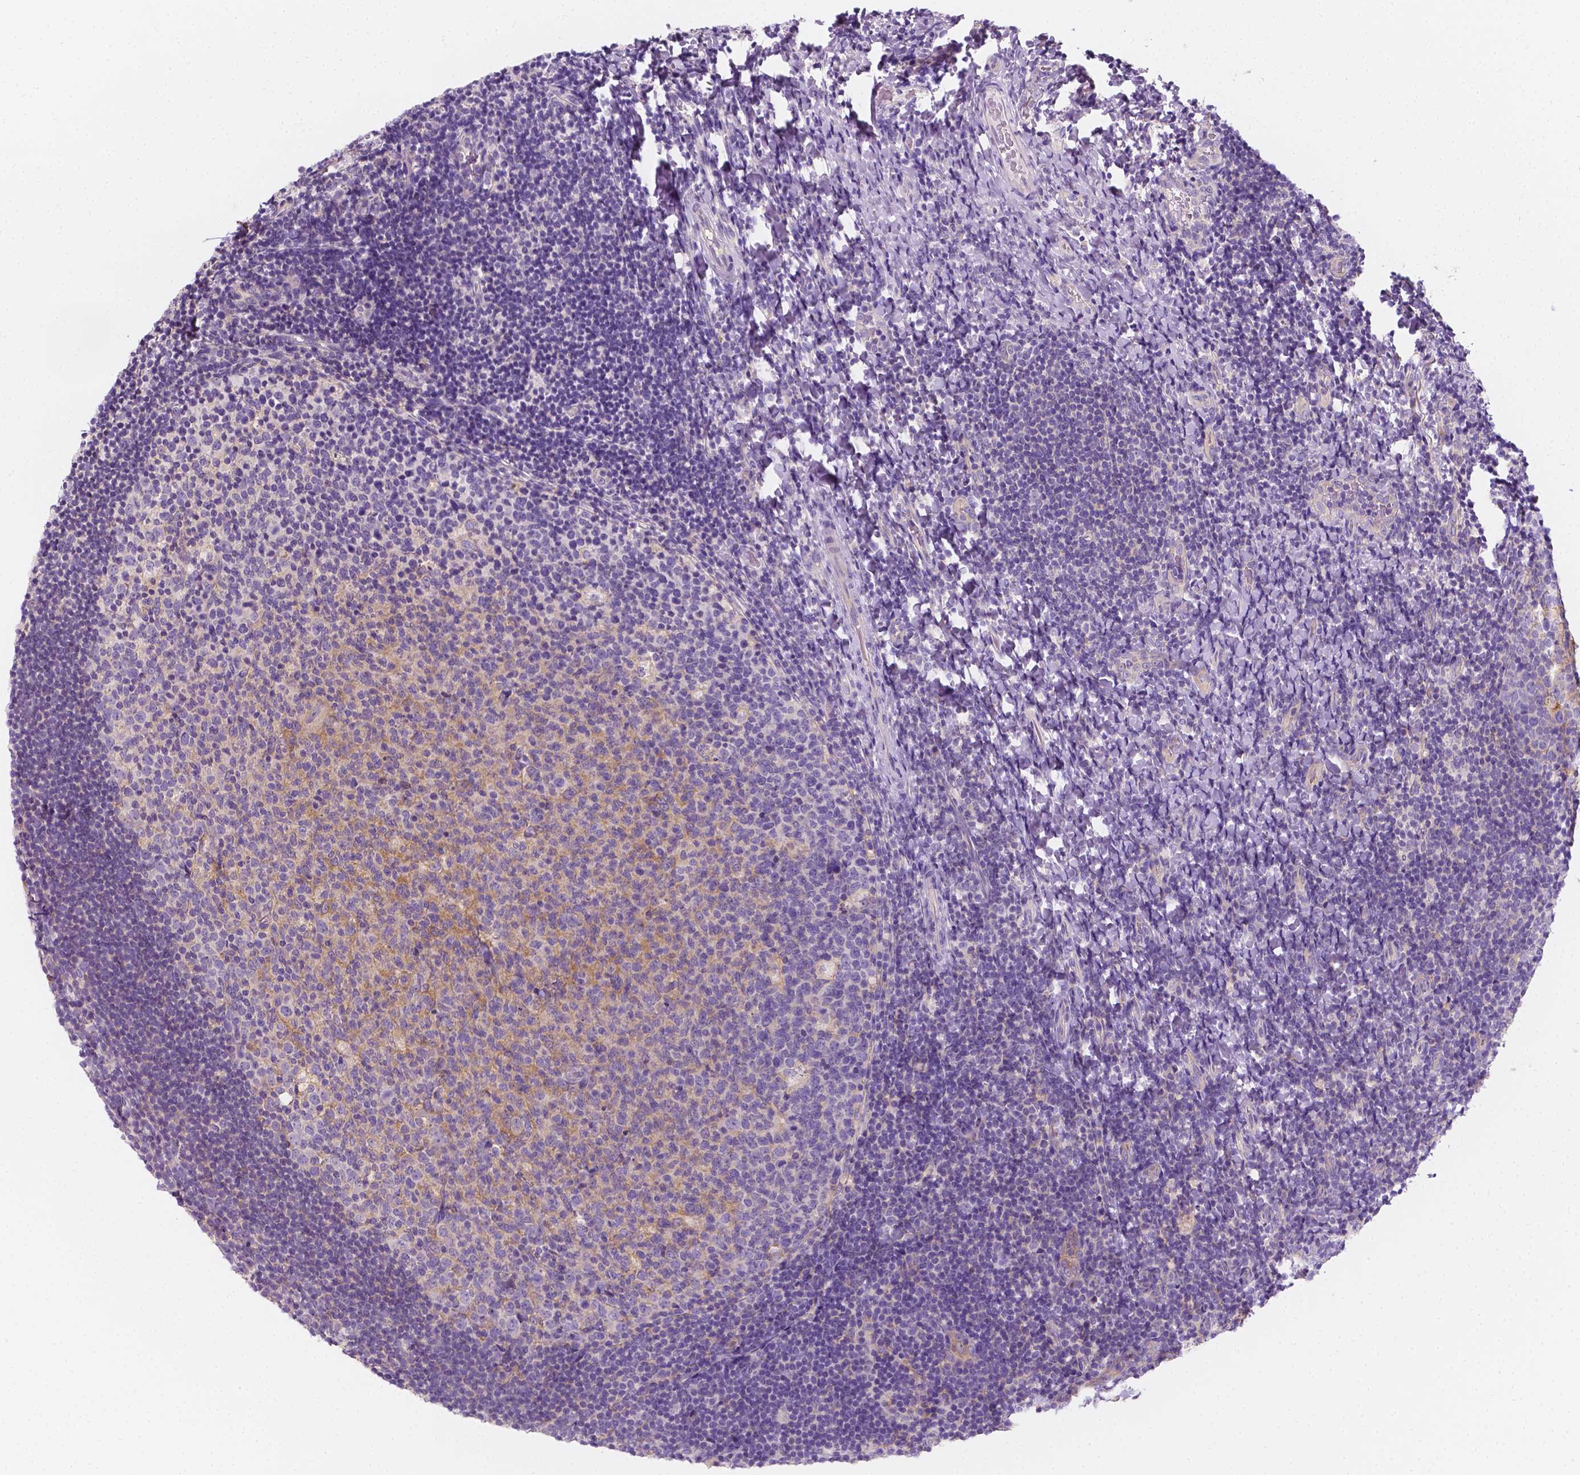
{"staining": {"intensity": "weak", "quantity": "25%-75%", "location": "cytoplasmic/membranous"}, "tissue": "tonsil", "cell_type": "Germinal center cells", "image_type": "normal", "snomed": [{"axis": "morphology", "description": "Normal tissue, NOS"}, {"axis": "topography", "description": "Tonsil"}], "caption": "IHC micrograph of normal tonsil: tonsil stained using IHC exhibits low levels of weak protein expression localized specifically in the cytoplasmic/membranous of germinal center cells, appearing as a cytoplasmic/membranous brown color.", "gene": "SIRT2", "patient": {"sex": "female", "age": 10}}